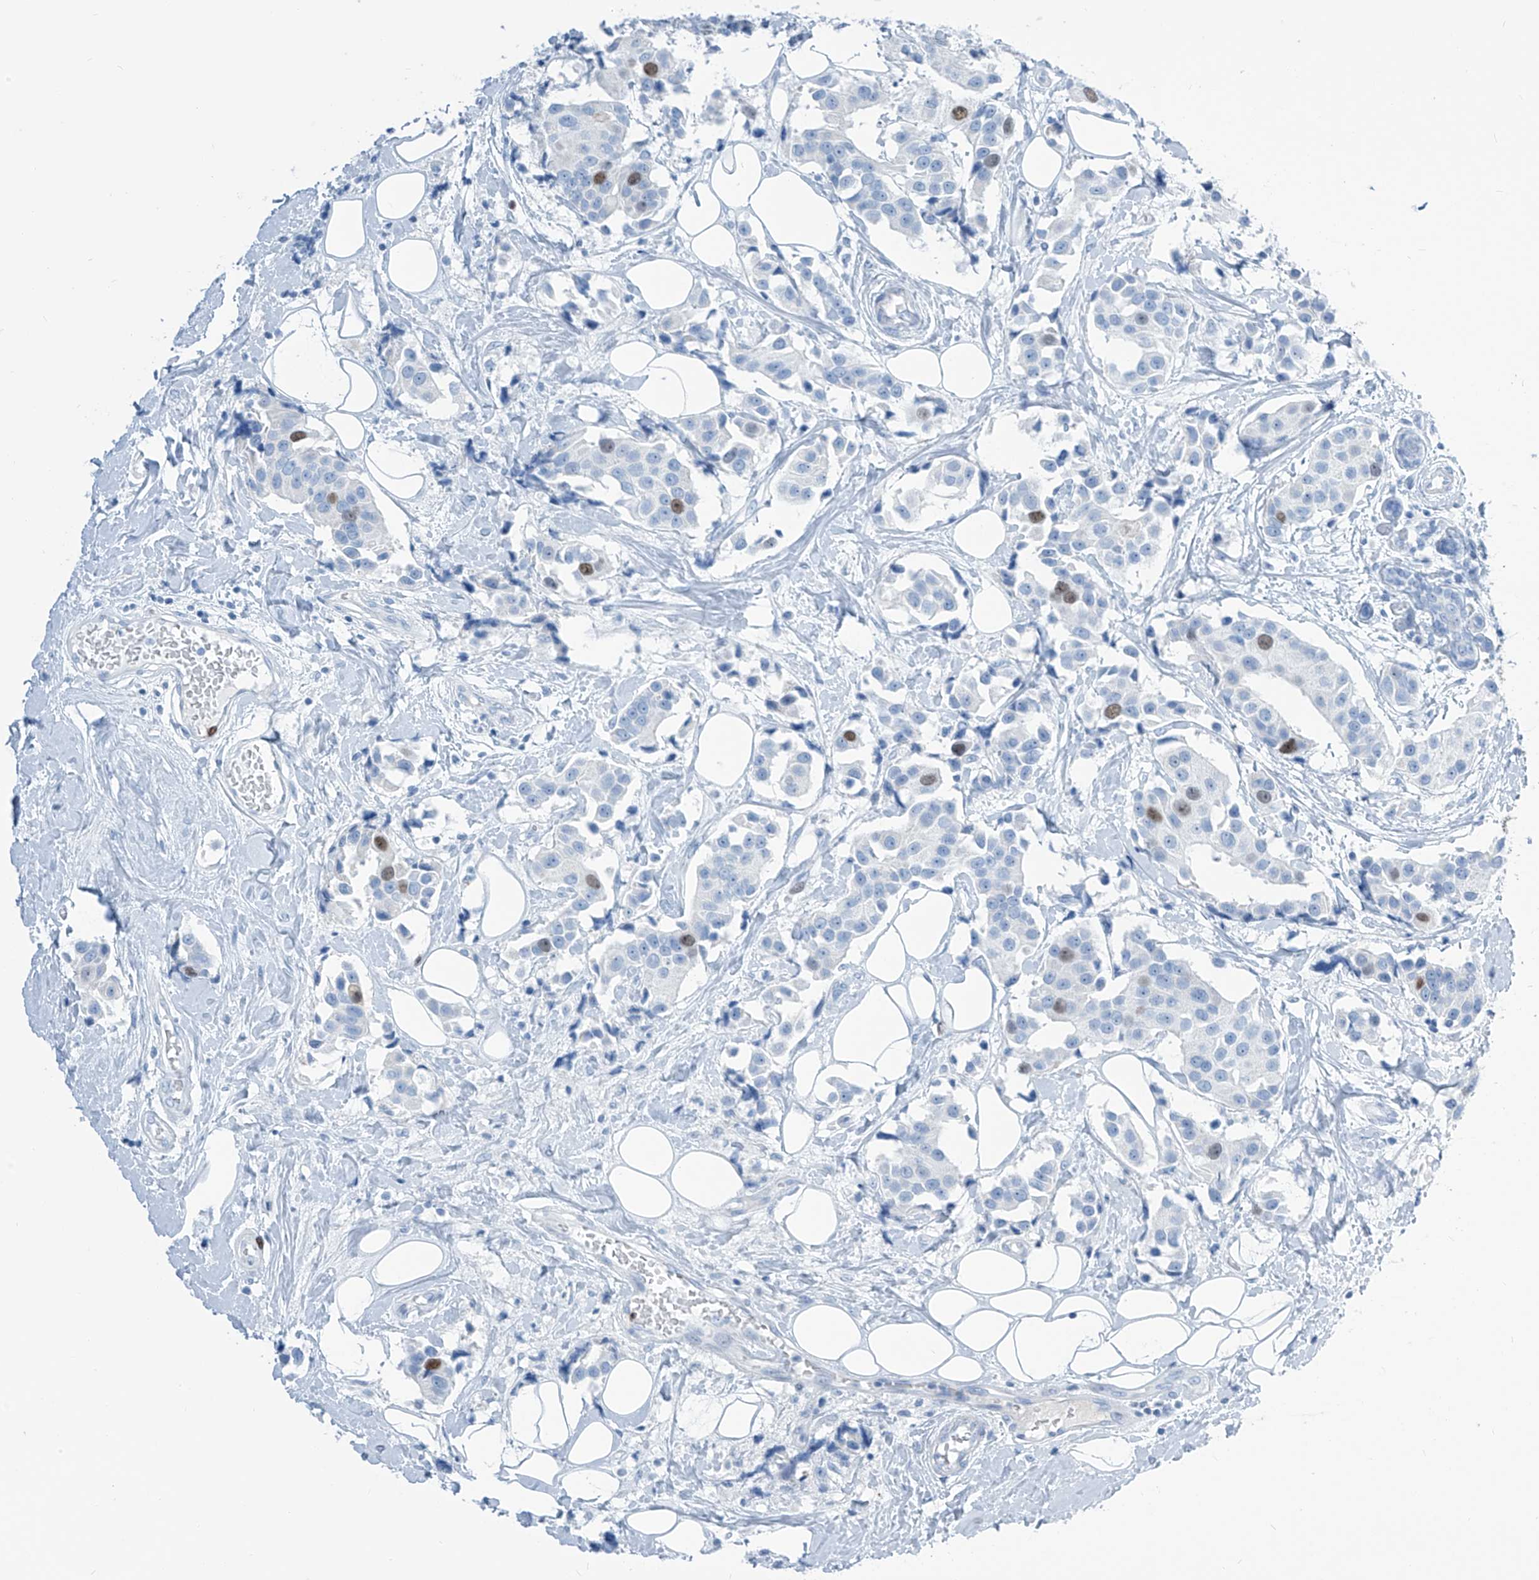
{"staining": {"intensity": "moderate", "quantity": "<25%", "location": "nuclear"}, "tissue": "breast cancer", "cell_type": "Tumor cells", "image_type": "cancer", "snomed": [{"axis": "morphology", "description": "Normal tissue, NOS"}, {"axis": "morphology", "description": "Duct carcinoma"}, {"axis": "topography", "description": "Breast"}], "caption": "DAB (3,3'-diaminobenzidine) immunohistochemical staining of breast intraductal carcinoma exhibits moderate nuclear protein positivity in approximately <25% of tumor cells. (DAB = brown stain, brightfield microscopy at high magnification).", "gene": "SGO2", "patient": {"sex": "female", "age": 39}}